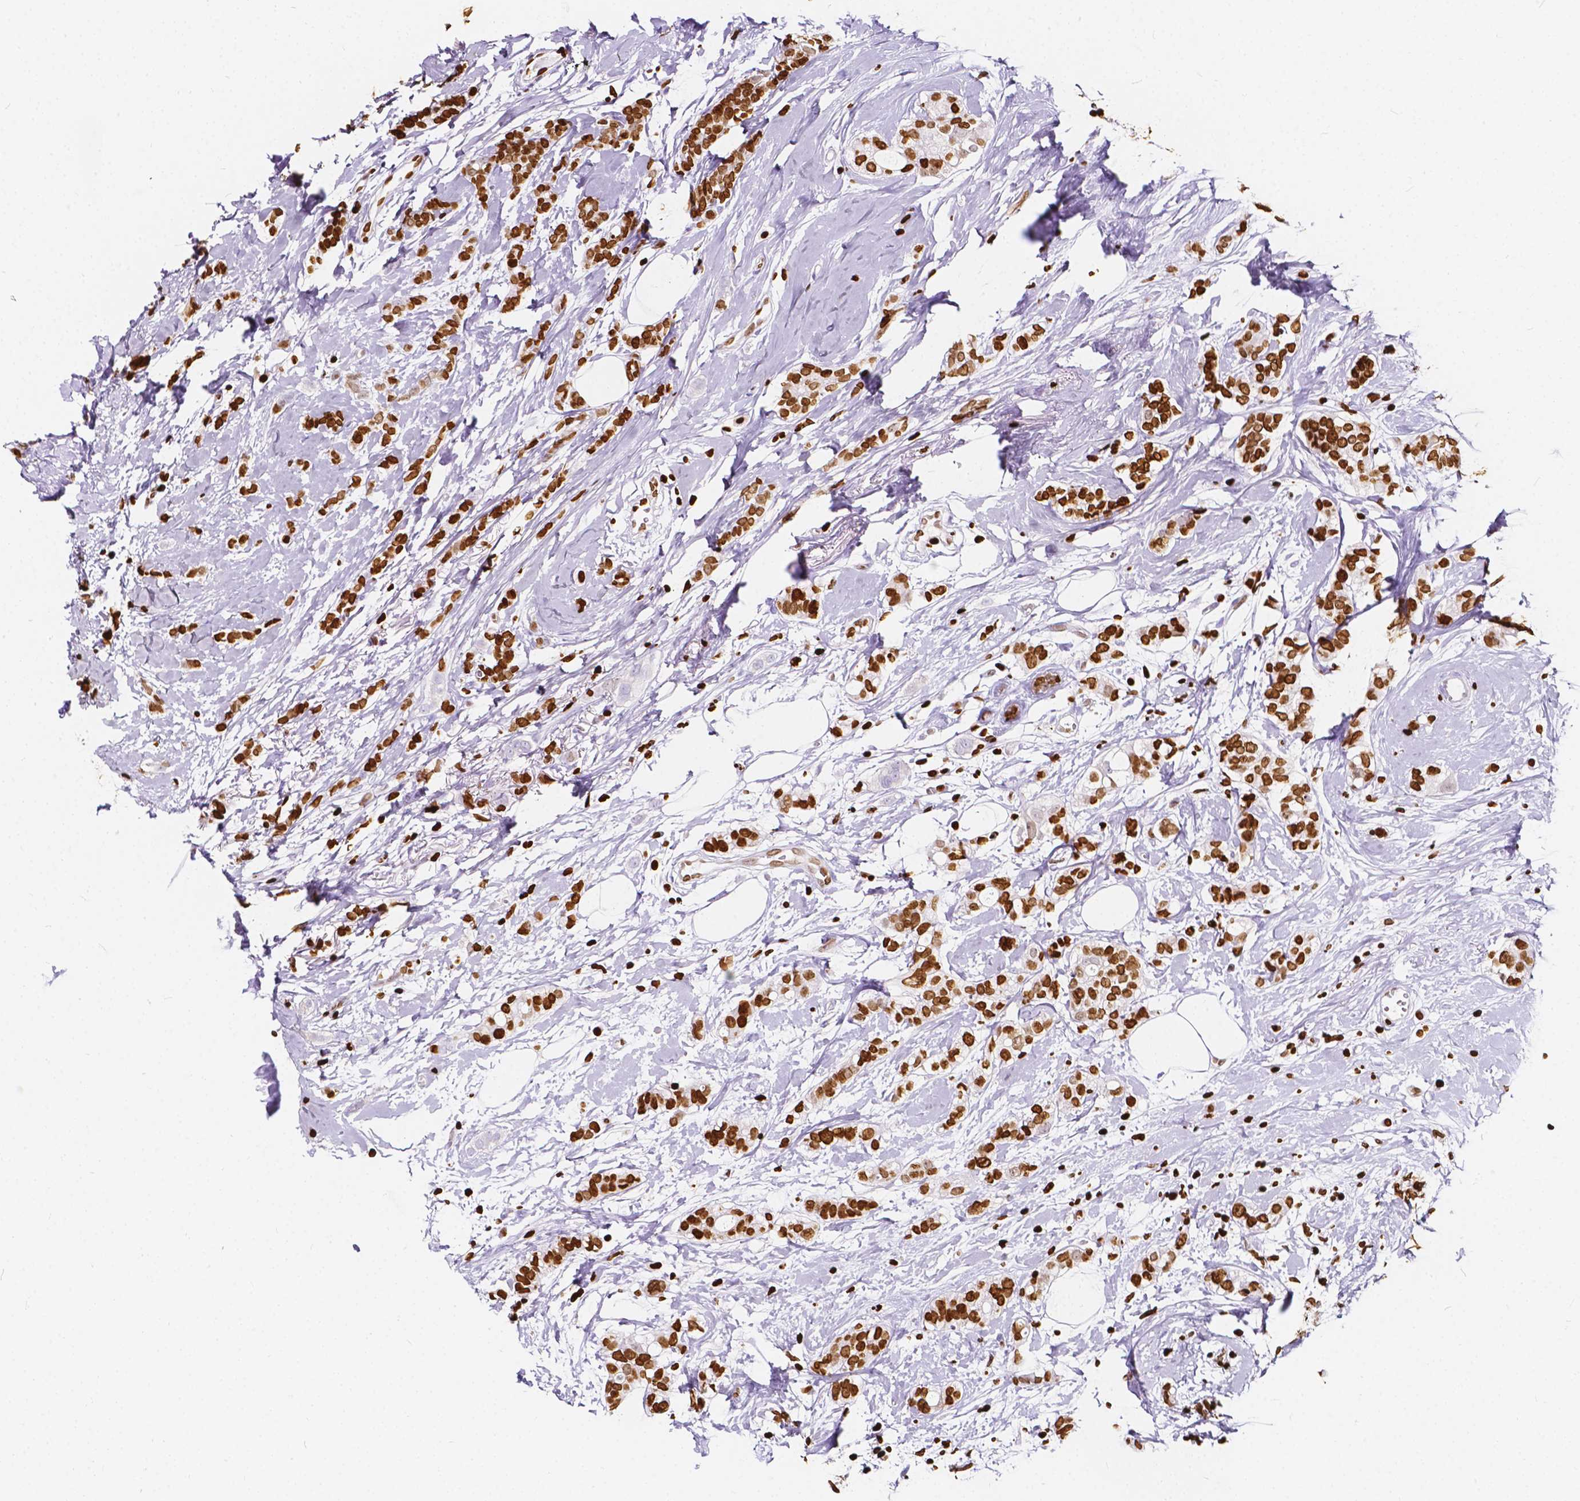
{"staining": {"intensity": "strong", "quantity": ">75%", "location": "nuclear"}, "tissue": "breast cancer", "cell_type": "Tumor cells", "image_type": "cancer", "snomed": [{"axis": "morphology", "description": "Duct carcinoma"}, {"axis": "topography", "description": "Breast"}], "caption": "Human breast cancer stained with a brown dye demonstrates strong nuclear positive staining in about >75% of tumor cells.", "gene": "CBY3", "patient": {"sex": "female", "age": 40}}